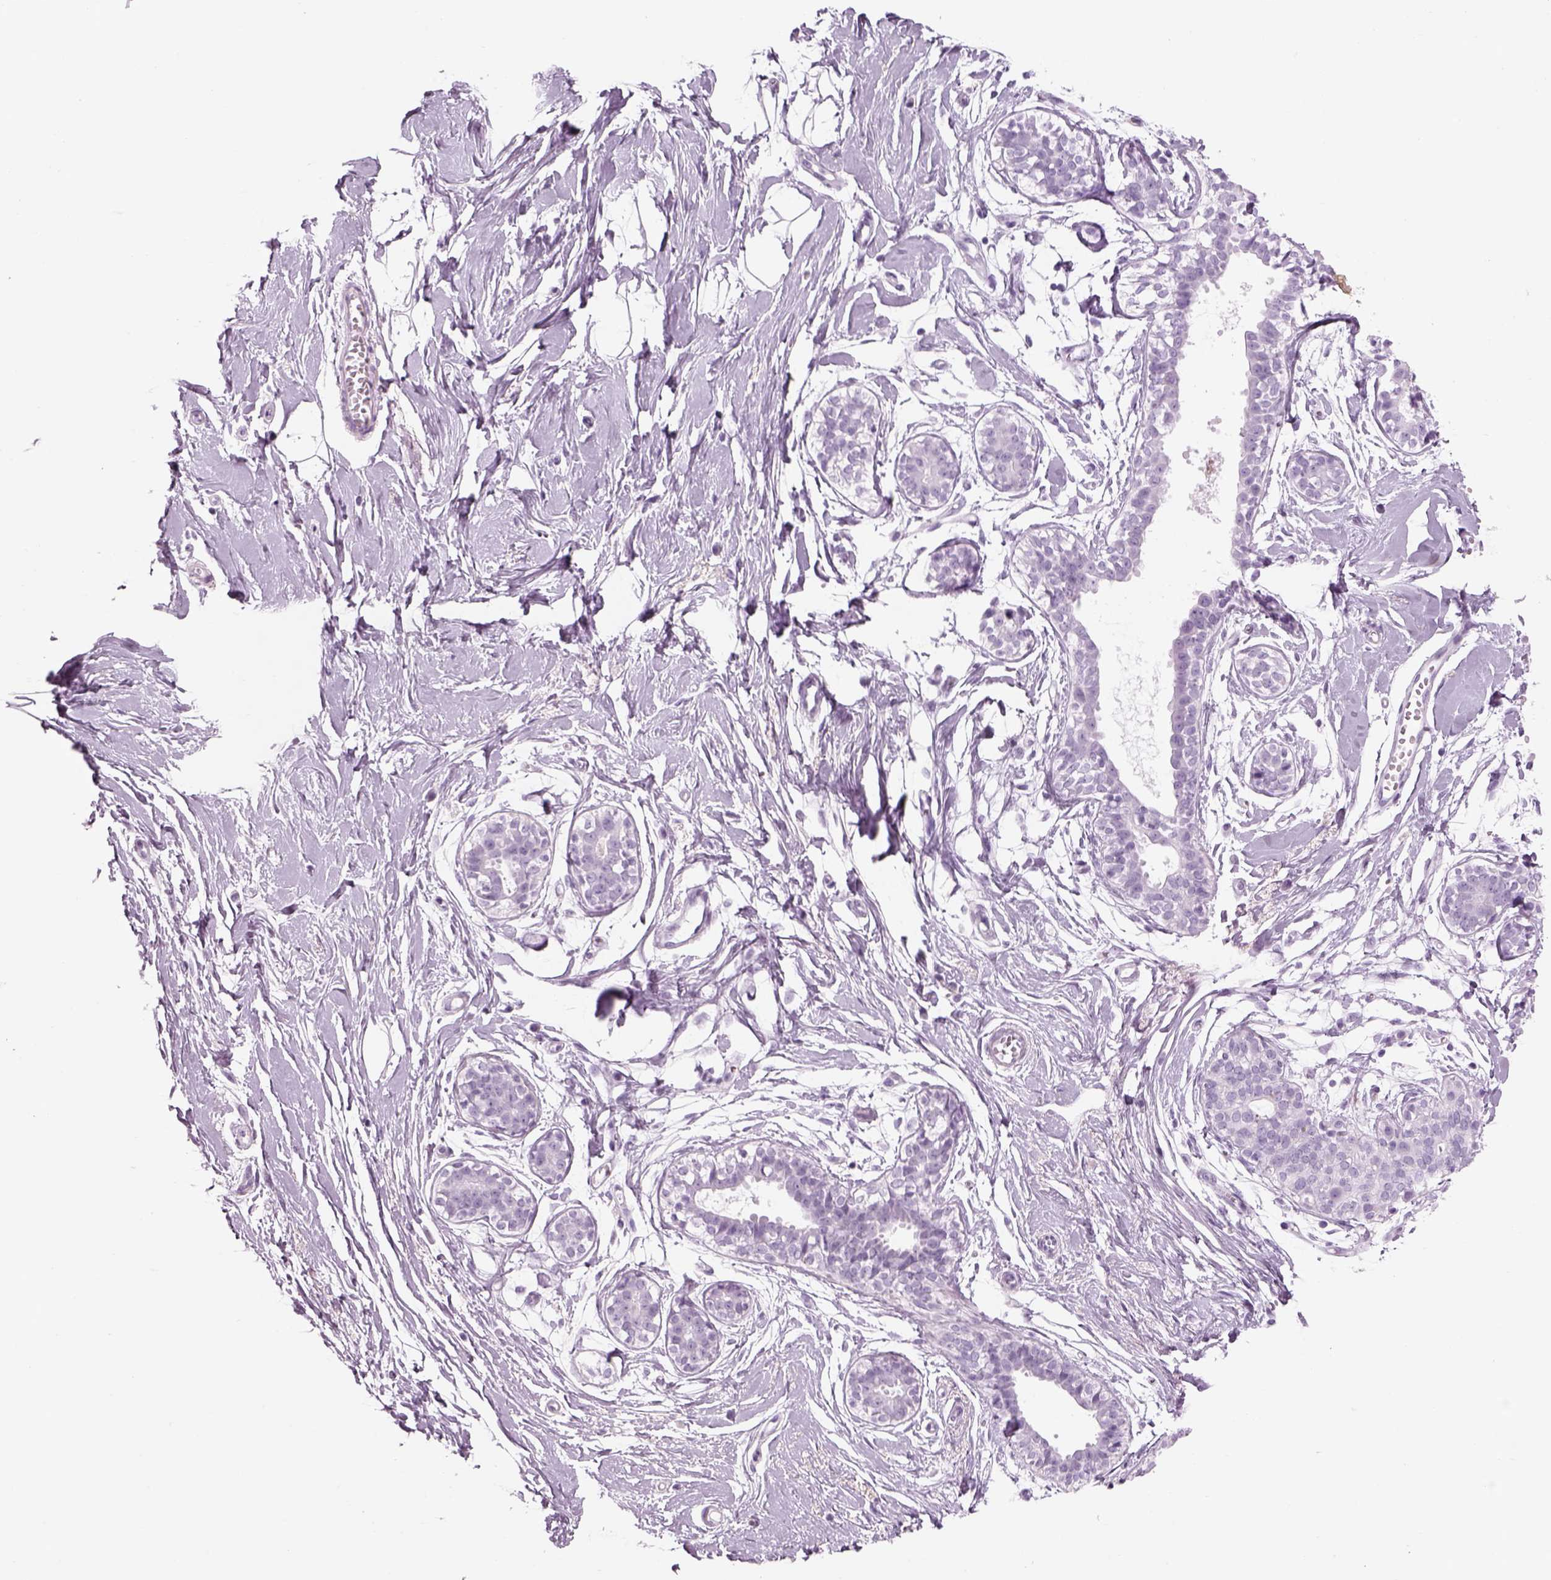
{"staining": {"intensity": "negative", "quantity": "none", "location": "none"}, "tissue": "breast", "cell_type": "Adipocytes", "image_type": "normal", "snomed": [{"axis": "morphology", "description": "Normal tissue, NOS"}, {"axis": "topography", "description": "Breast"}], "caption": "IHC histopathology image of unremarkable human breast stained for a protein (brown), which exhibits no staining in adipocytes. (DAB IHC with hematoxylin counter stain).", "gene": "SAG", "patient": {"sex": "female", "age": 49}}